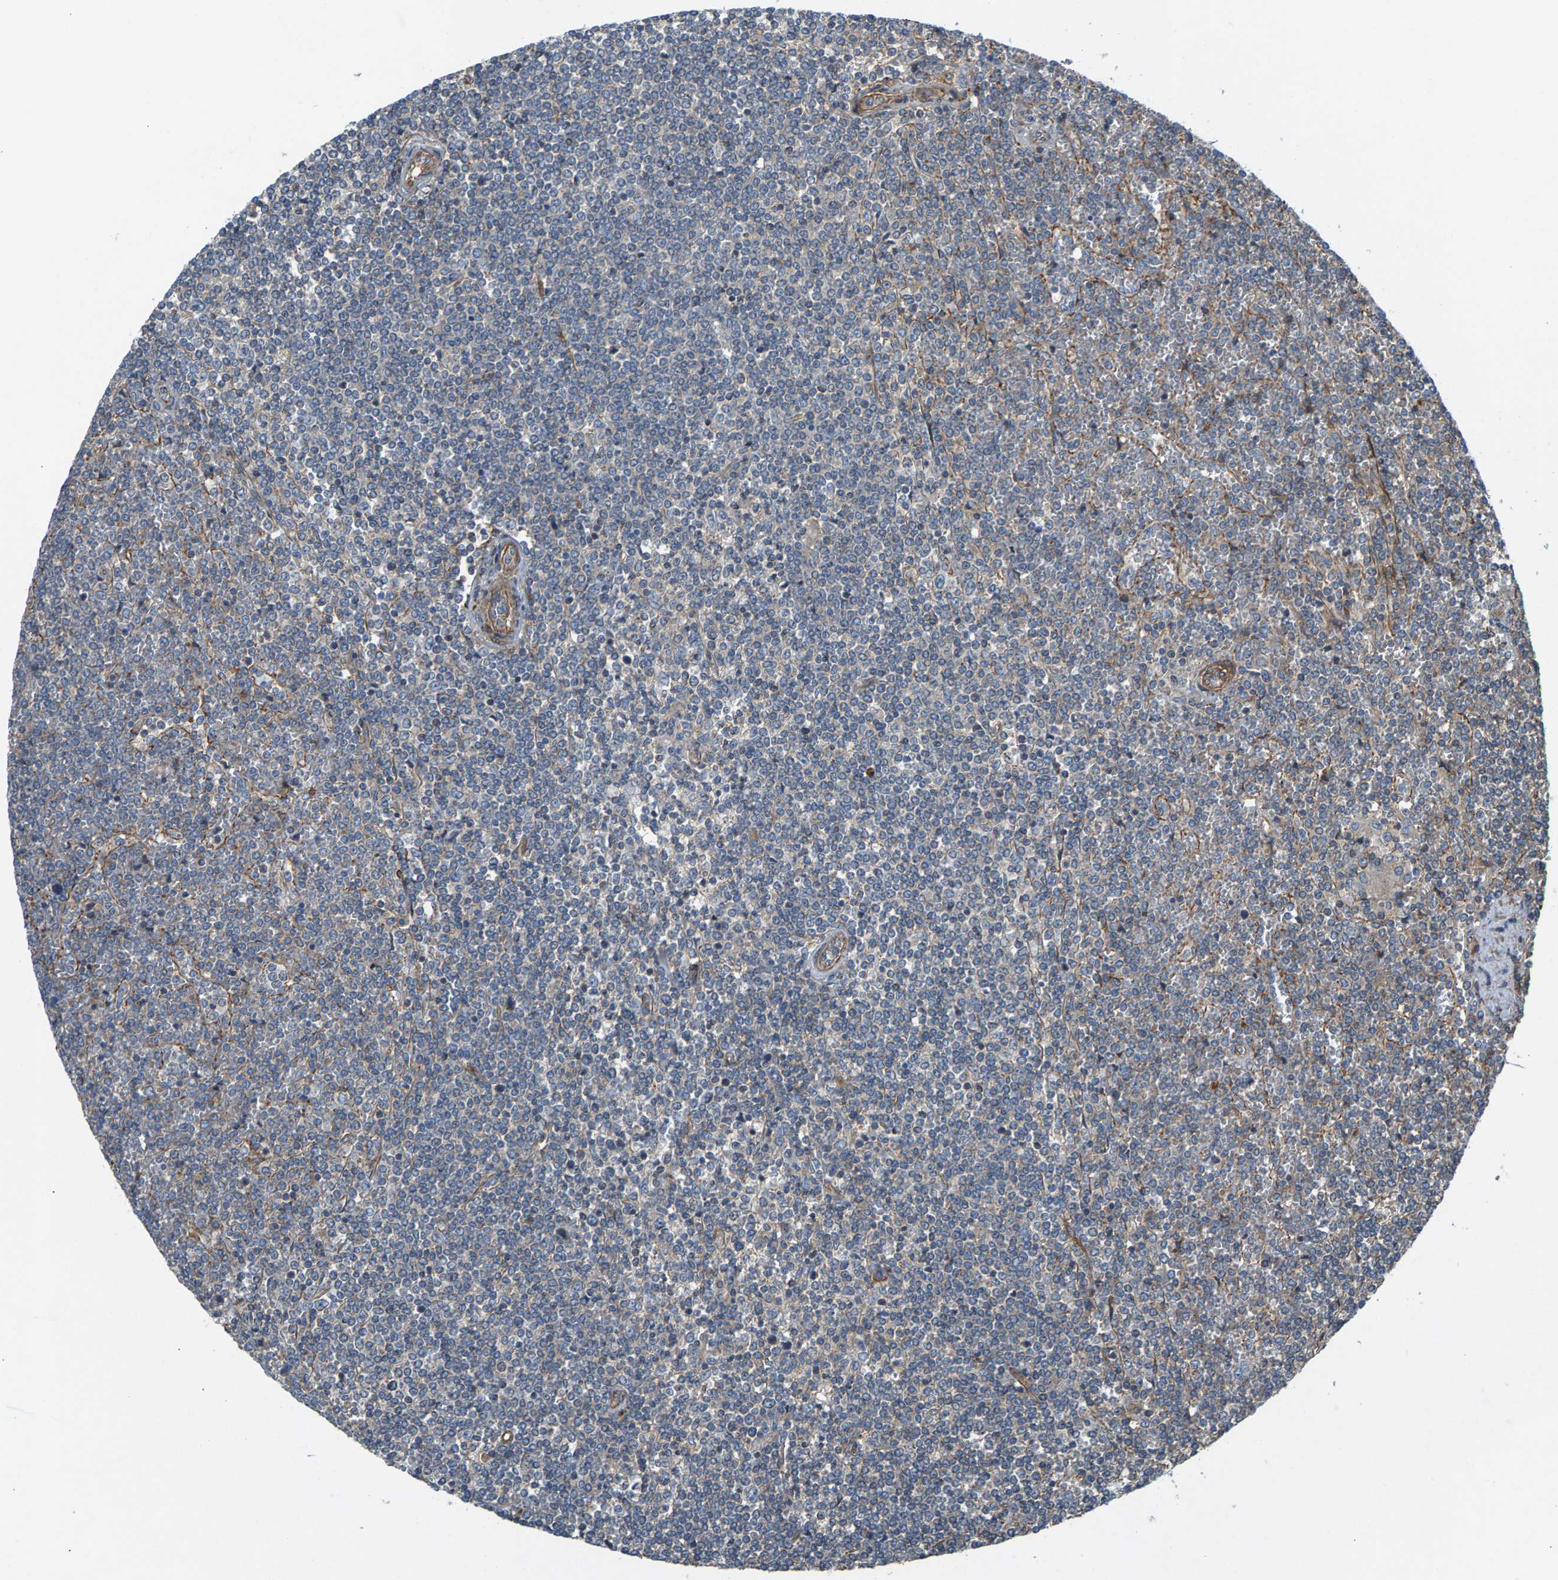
{"staining": {"intensity": "negative", "quantity": "none", "location": "none"}, "tissue": "lymphoma", "cell_type": "Tumor cells", "image_type": "cancer", "snomed": [{"axis": "morphology", "description": "Malignant lymphoma, non-Hodgkin's type, Low grade"}, {"axis": "topography", "description": "Spleen"}], "caption": "This photomicrograph is of malignant lymphoma, non-Hodgkin's type (low-grade) stained with IHC to label a protein in brown with the nuclei are counter-stained blue. There is no expression in tumor cells.", "gene": "PDCL", "patient": {"sex": "female", "age": 19}}